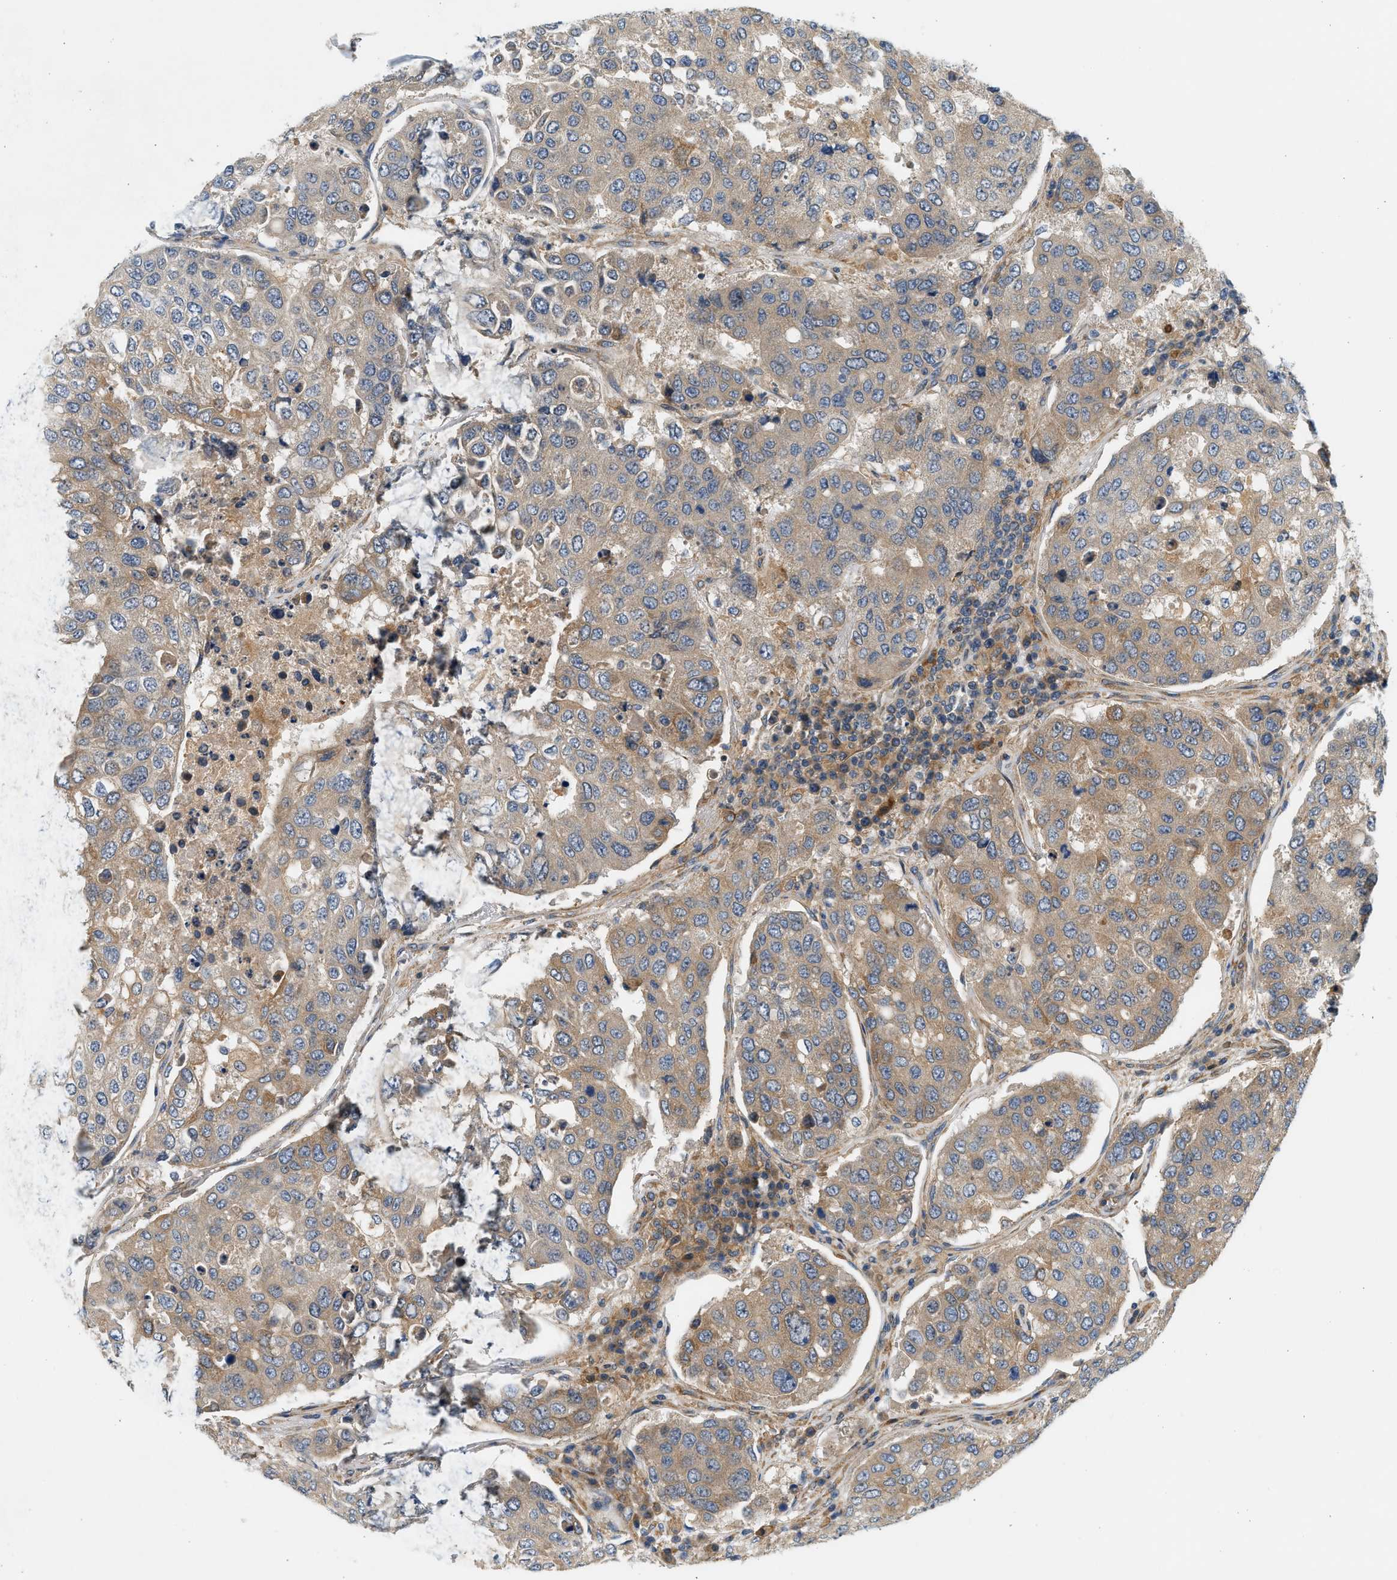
{"staining": {"intensity": "weak", "quantity": ">75%", "location": "cytoplasmic/membranous"}, "tissue": "urothelial cancer", "cell_type": "Tumor cells", "image_type": "cancer", "snomed": [{"axis": "morphology", "description": "Urothelial carcinoma, High grade"}, {"axis": "topography", "description": "Lymph node"}, {"axis": "topography", "description": "Urinary bladder"}], "caption": "A high-resolution histopathology image shows immunohistochemistry (IHC) staining of high-grade urothelial carcinoma, which reveals weak cytoplasmic/membranous expression in approximately >75% of tumor cells. (DAB (3,3'-diaminobenzidine) IHC with brightfield microscopy, high magnification).", "gene": "KDELR2", "patient": {"sex": "male", "age": 51}}